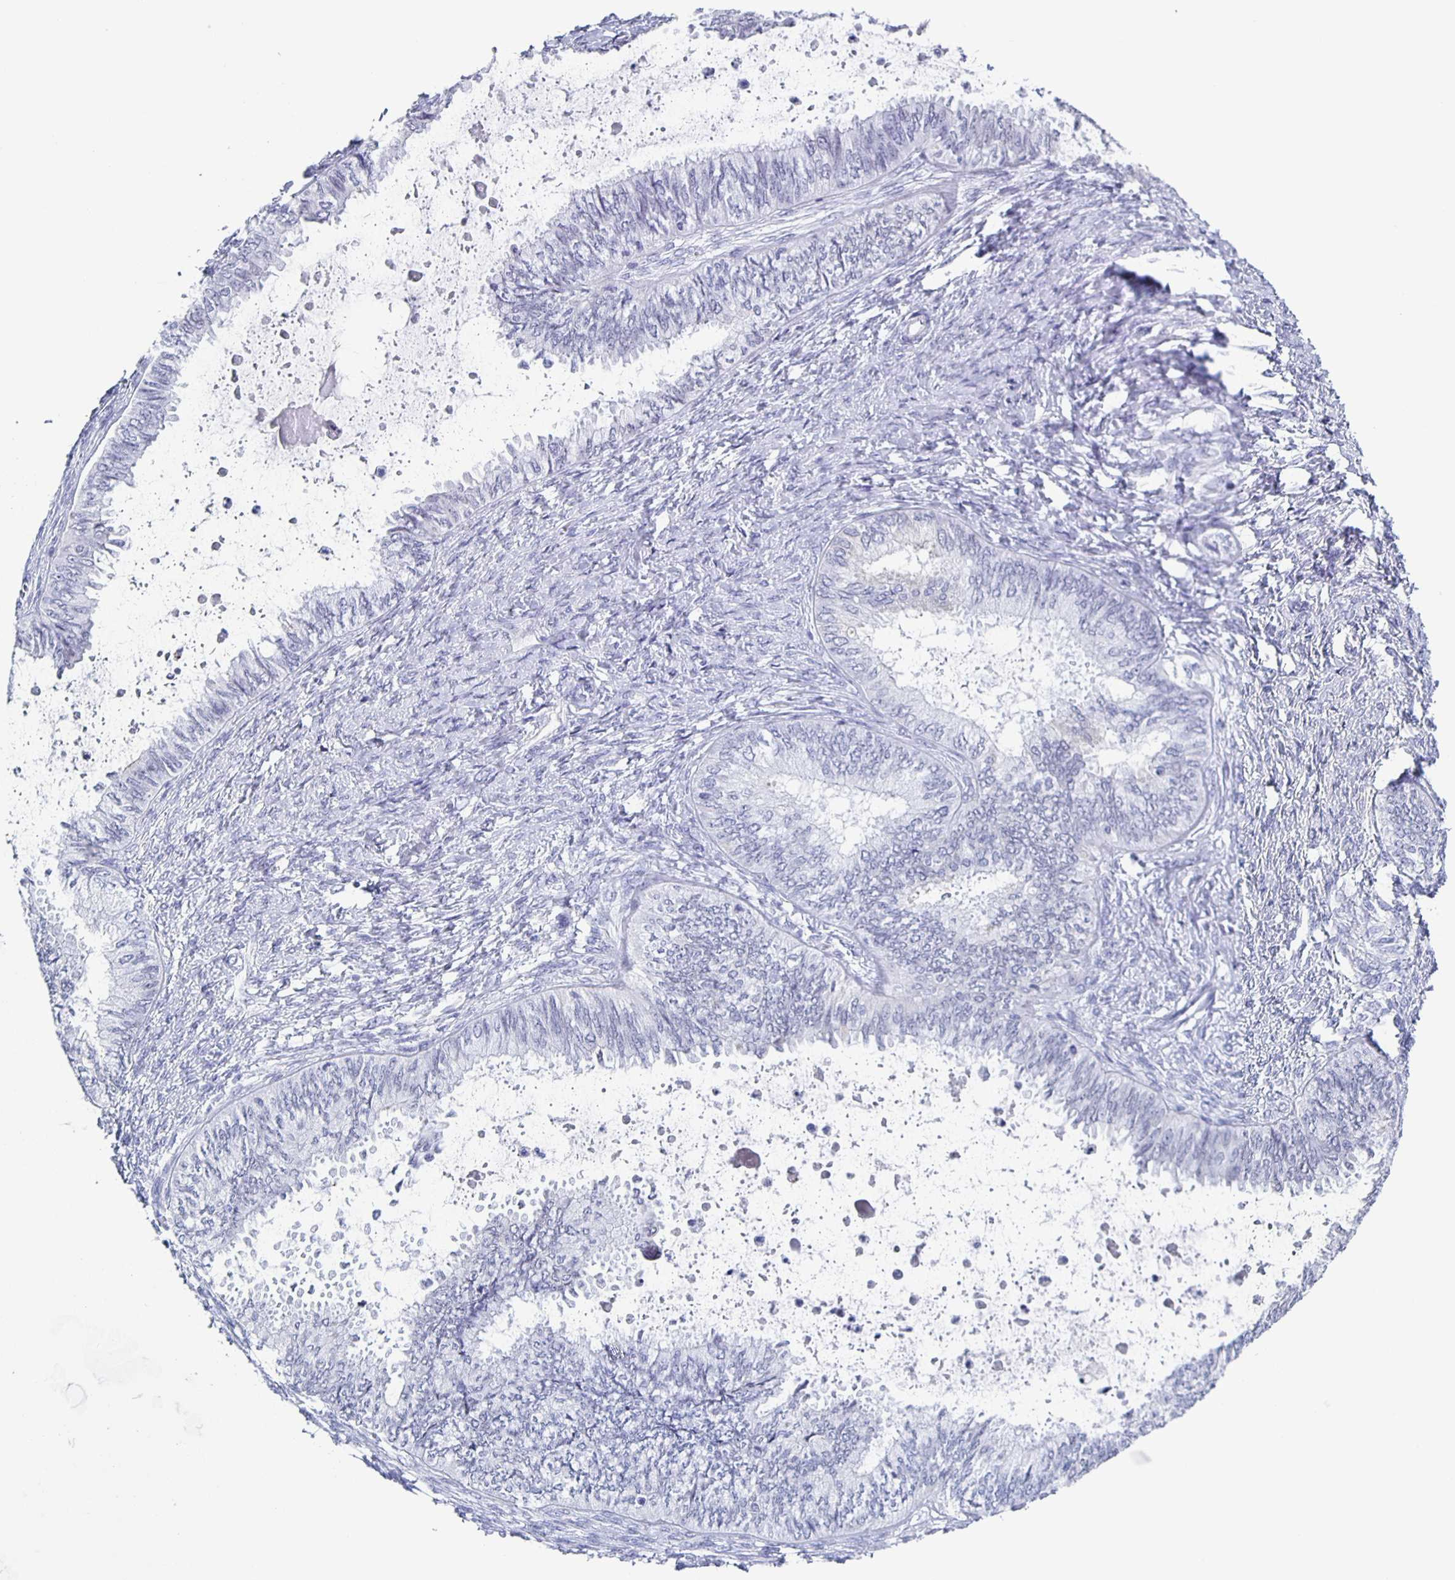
{"staining": {"intensity": "negative", "quantity": "none", "location": "none"}, "tissue": "ovarian cancer", "cell_type": "Tumor cells", "image_type": "cancer", "snomed": [{"axis": "morphology", "description": "Carcinoma, endometroid"}, {"axis": "topography", "description": "Ovary"}], "caption": "Ovarian cancer (endometroid carcinoma) was stained to show a protein in brown. There is no significant positivity in tumor cells. (DAB immunohistochemistry (IHC) with hematoxylin counter stain).", "gene": "CCDC17", "patient": {"sex": "female", "age": 70}}